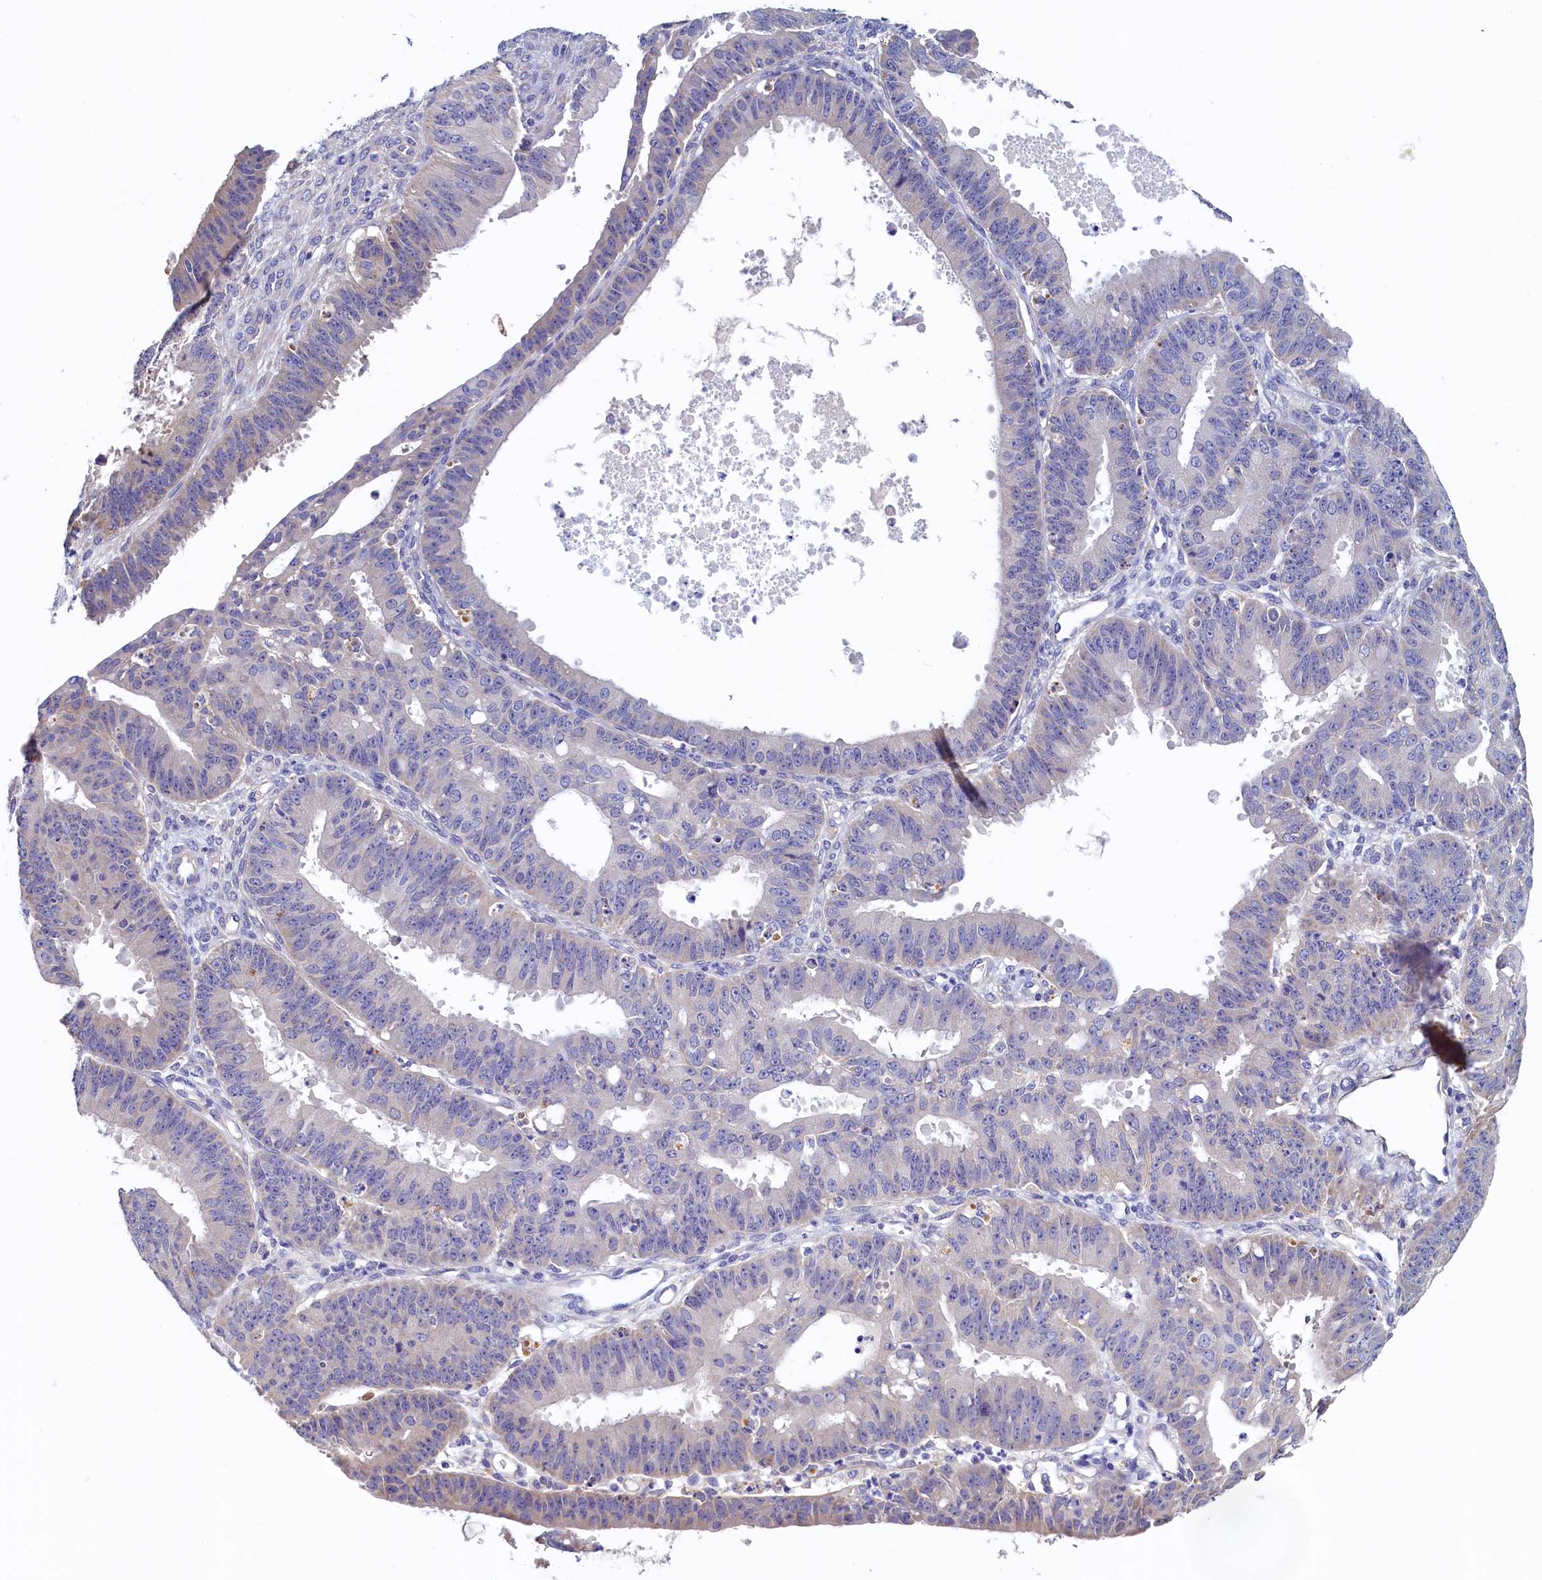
{"staining": {"intensity": "weak", "quantity": "<25%", "location": "cytoplasmic/membranous"}, "tissue": "ovarian cancer", "cell_type": "Tumor cells", "image_type": "cancer", "snomed": [{"axis": "morphology", "description": "Carcinoma, endometroid"}, {"axis": "topography", "description": "Appendix"}, {"axis": "topography", "description": "Ovary"}], "caption": "Tumor cells are negative for protein expression in human endometroid carcinoma (ovarian).", "gene": "DTD1", "patient": {"sex": "female", "age": 42}}